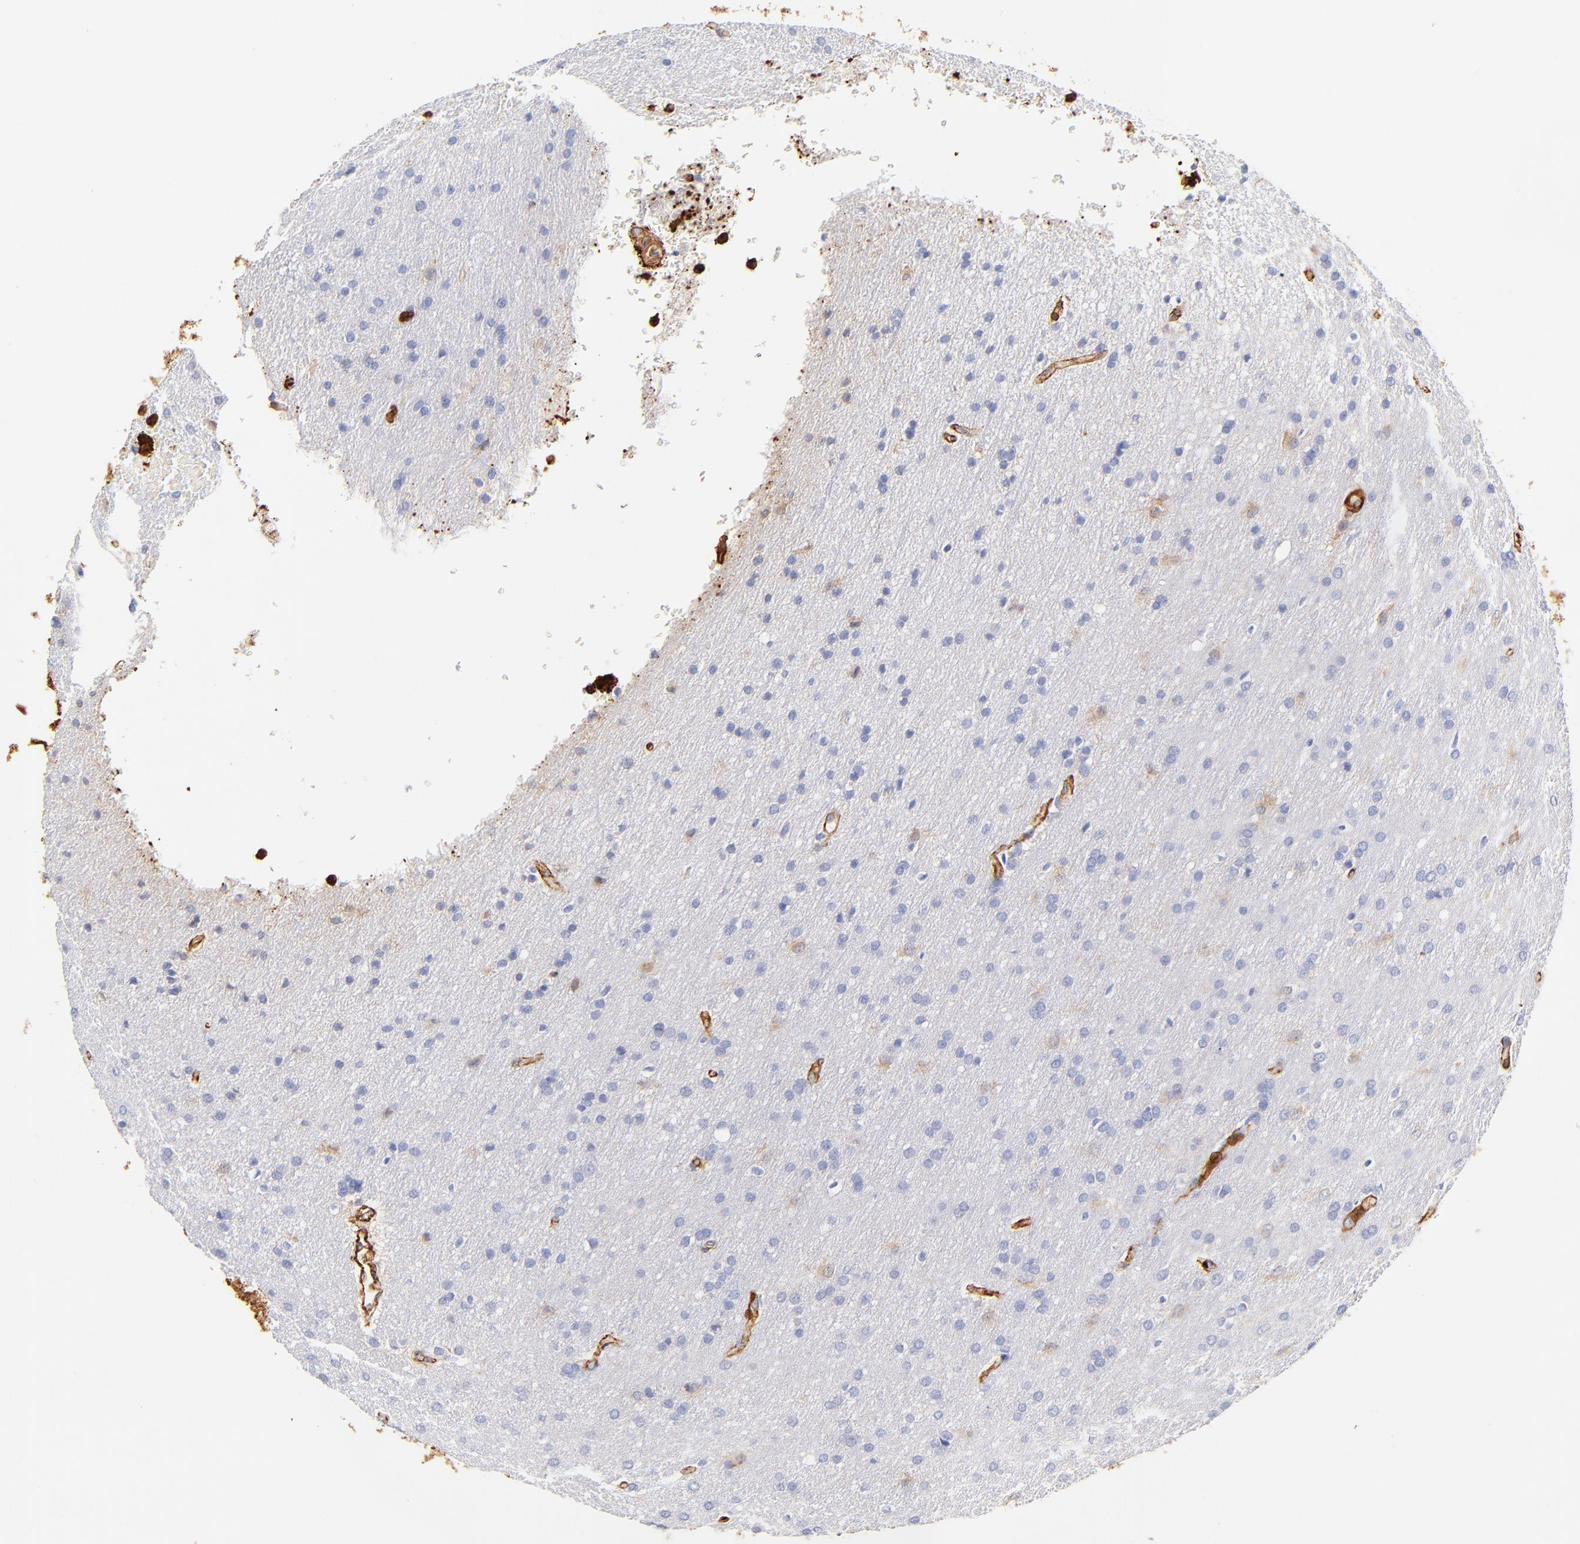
{"staining": {"intensity": "negative", "quantity": "none", "location": "none"}, "tissue": "glioma", "cell_type": "Tumor cells", "image_type": "cancer", "snomed": [{"axis": "morphology", "description": "Glioma, malignant, Low grade"}, {"axis": "topography", "description": "Brain"}], "caption": "Human glioma stained for a protein using IHC exhibits no positivity in tumor cells.", "gene": "FLNA", "patient": {"sex": "female", "age": 32}}